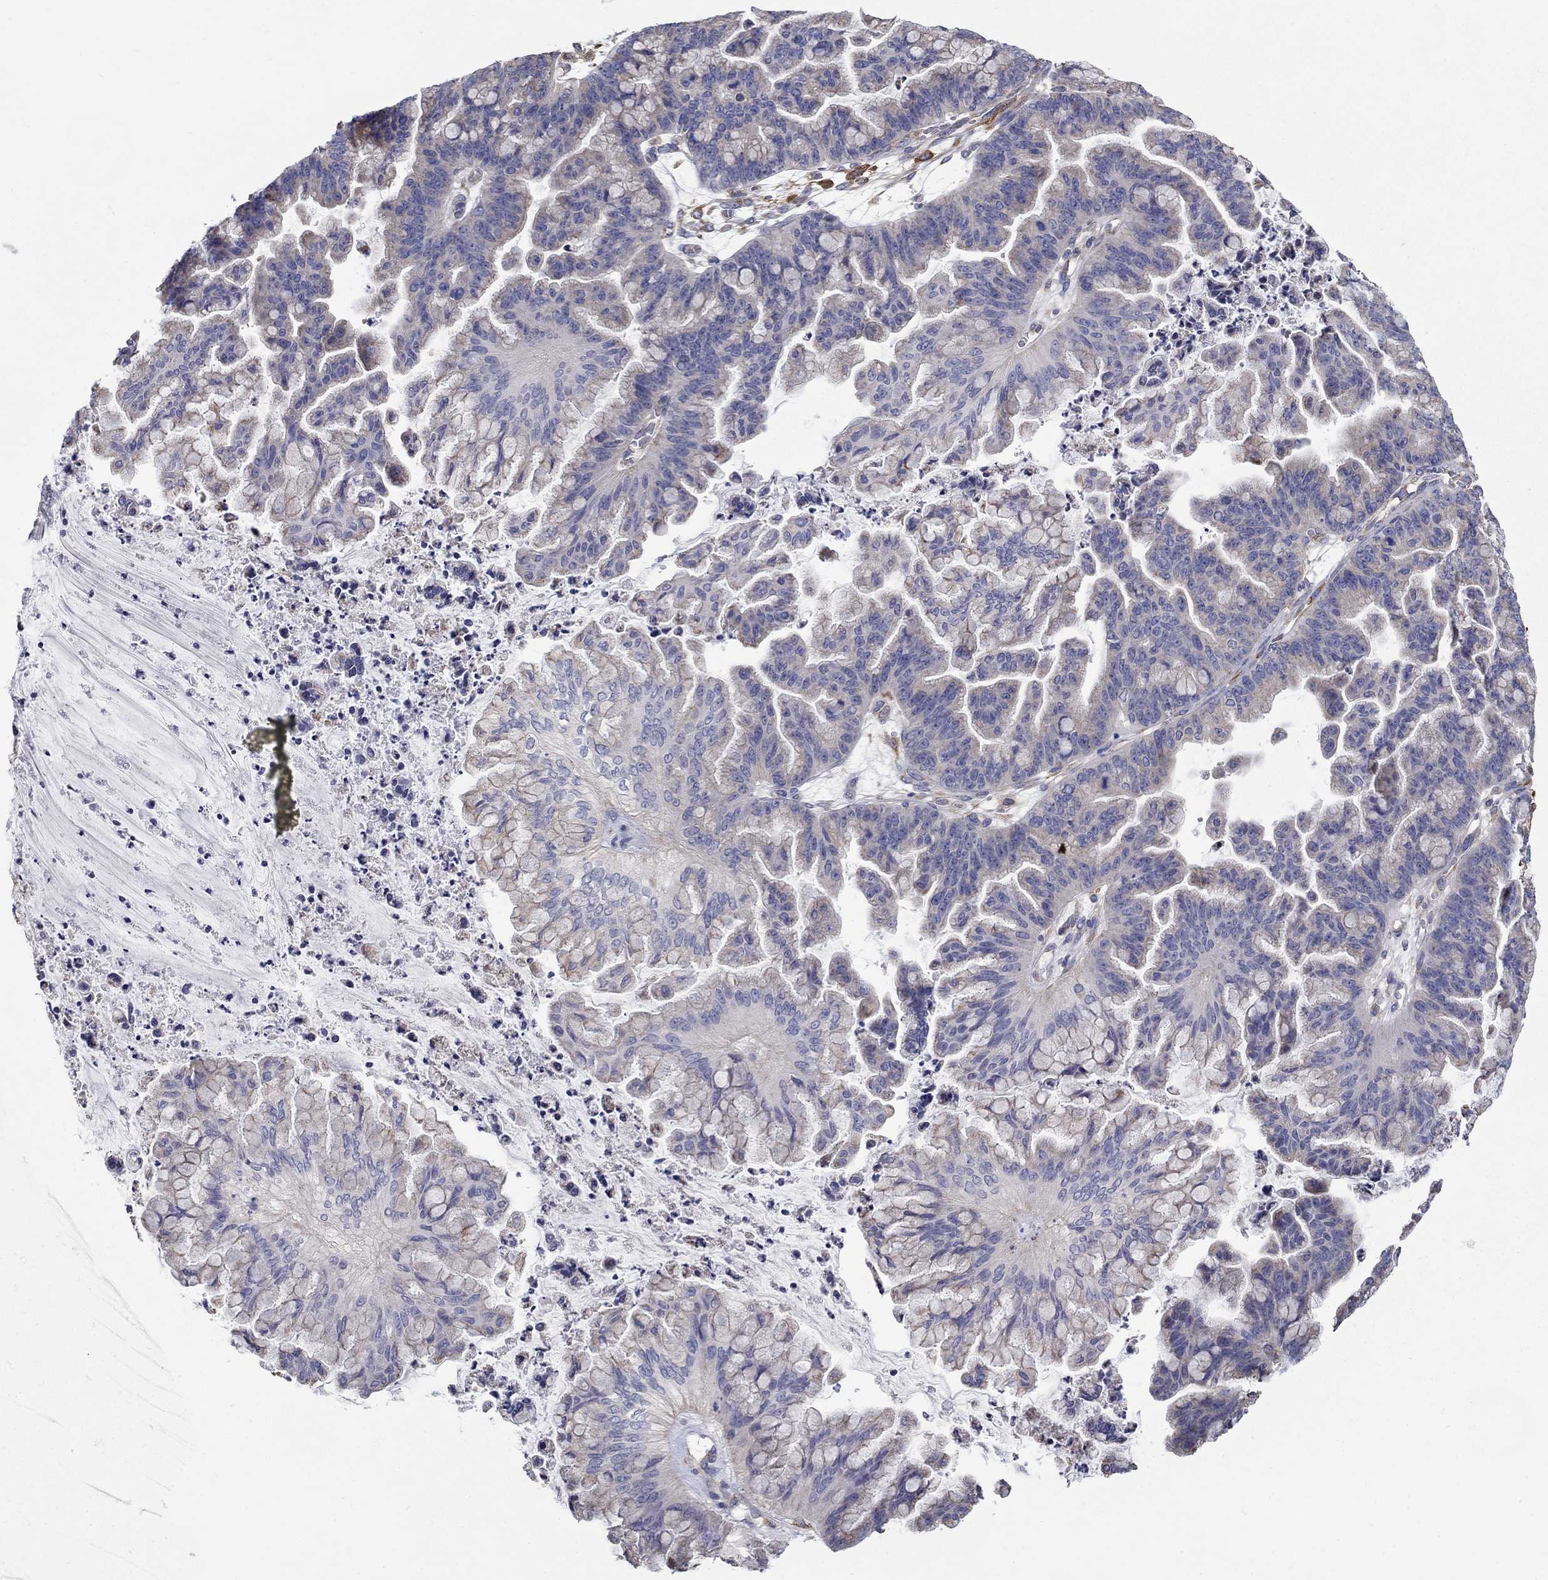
{"staining": {"intensity": "negative", "quantity": "none", "location": "none"}, "tissue": "ovarian cancer", "cell_type": "Tumor cells", "image_type": "cancer", "snomed": [{"axis": "morphology", "description": "Cystadenocarcinoma, mucinous, NOS"}, {"axis": "topography", "description": "Ovary"}], "caption": "DAB (3,3'-diaminobenzidine) immunohistochemical staining of human mucinous cystadenocarcinoma (ovarian) displays no significant positivity in tumor cells.", "gene": "NME5", "patient": {"sex": "female", "age": 67}}